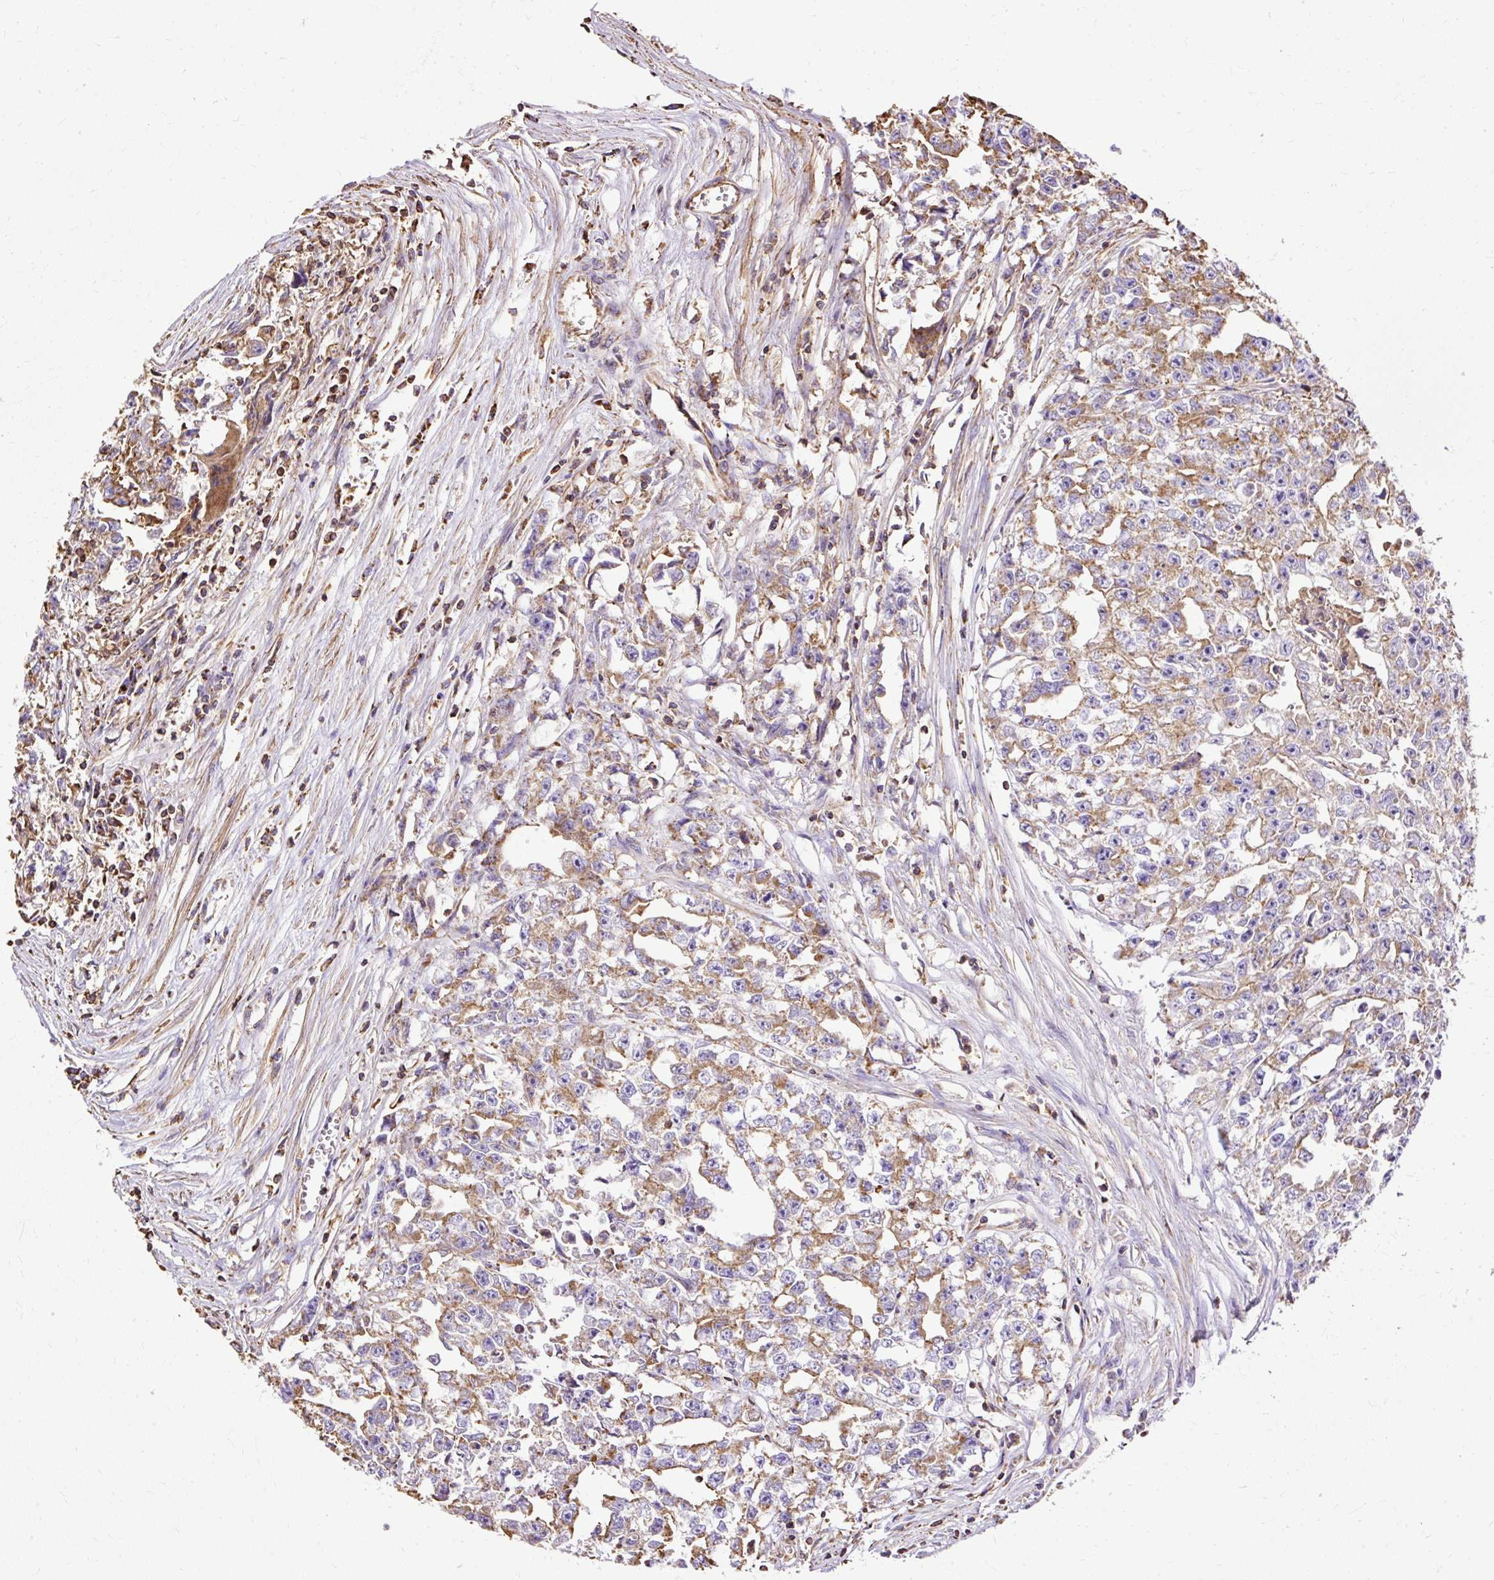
{"staining": {"intensity": "moderate", "quantity": "25%-75%", "location": "cytoplasmic/membranous"}, "tissue": "testis cancer", "cell_type": "Tumor cells", "image_type": "cancer", "snomed": [{"axis": "morphology", "description": "Seminoma, NOS"}, {"axis": "morphology", "description": "Carcinoma, Embryonal, NOS"}, {"axis": "topography", "description": "Testis"}], "caption": "Immunohistochemical staining of testis cancer (embryonal carcinoma) exhibits medium levels of moderate cytoplasmic/membranous expression in about 25%-75% of tumor cells.", "gene": "KLHL11", "patient": {"sex": "male", "age": 43}}